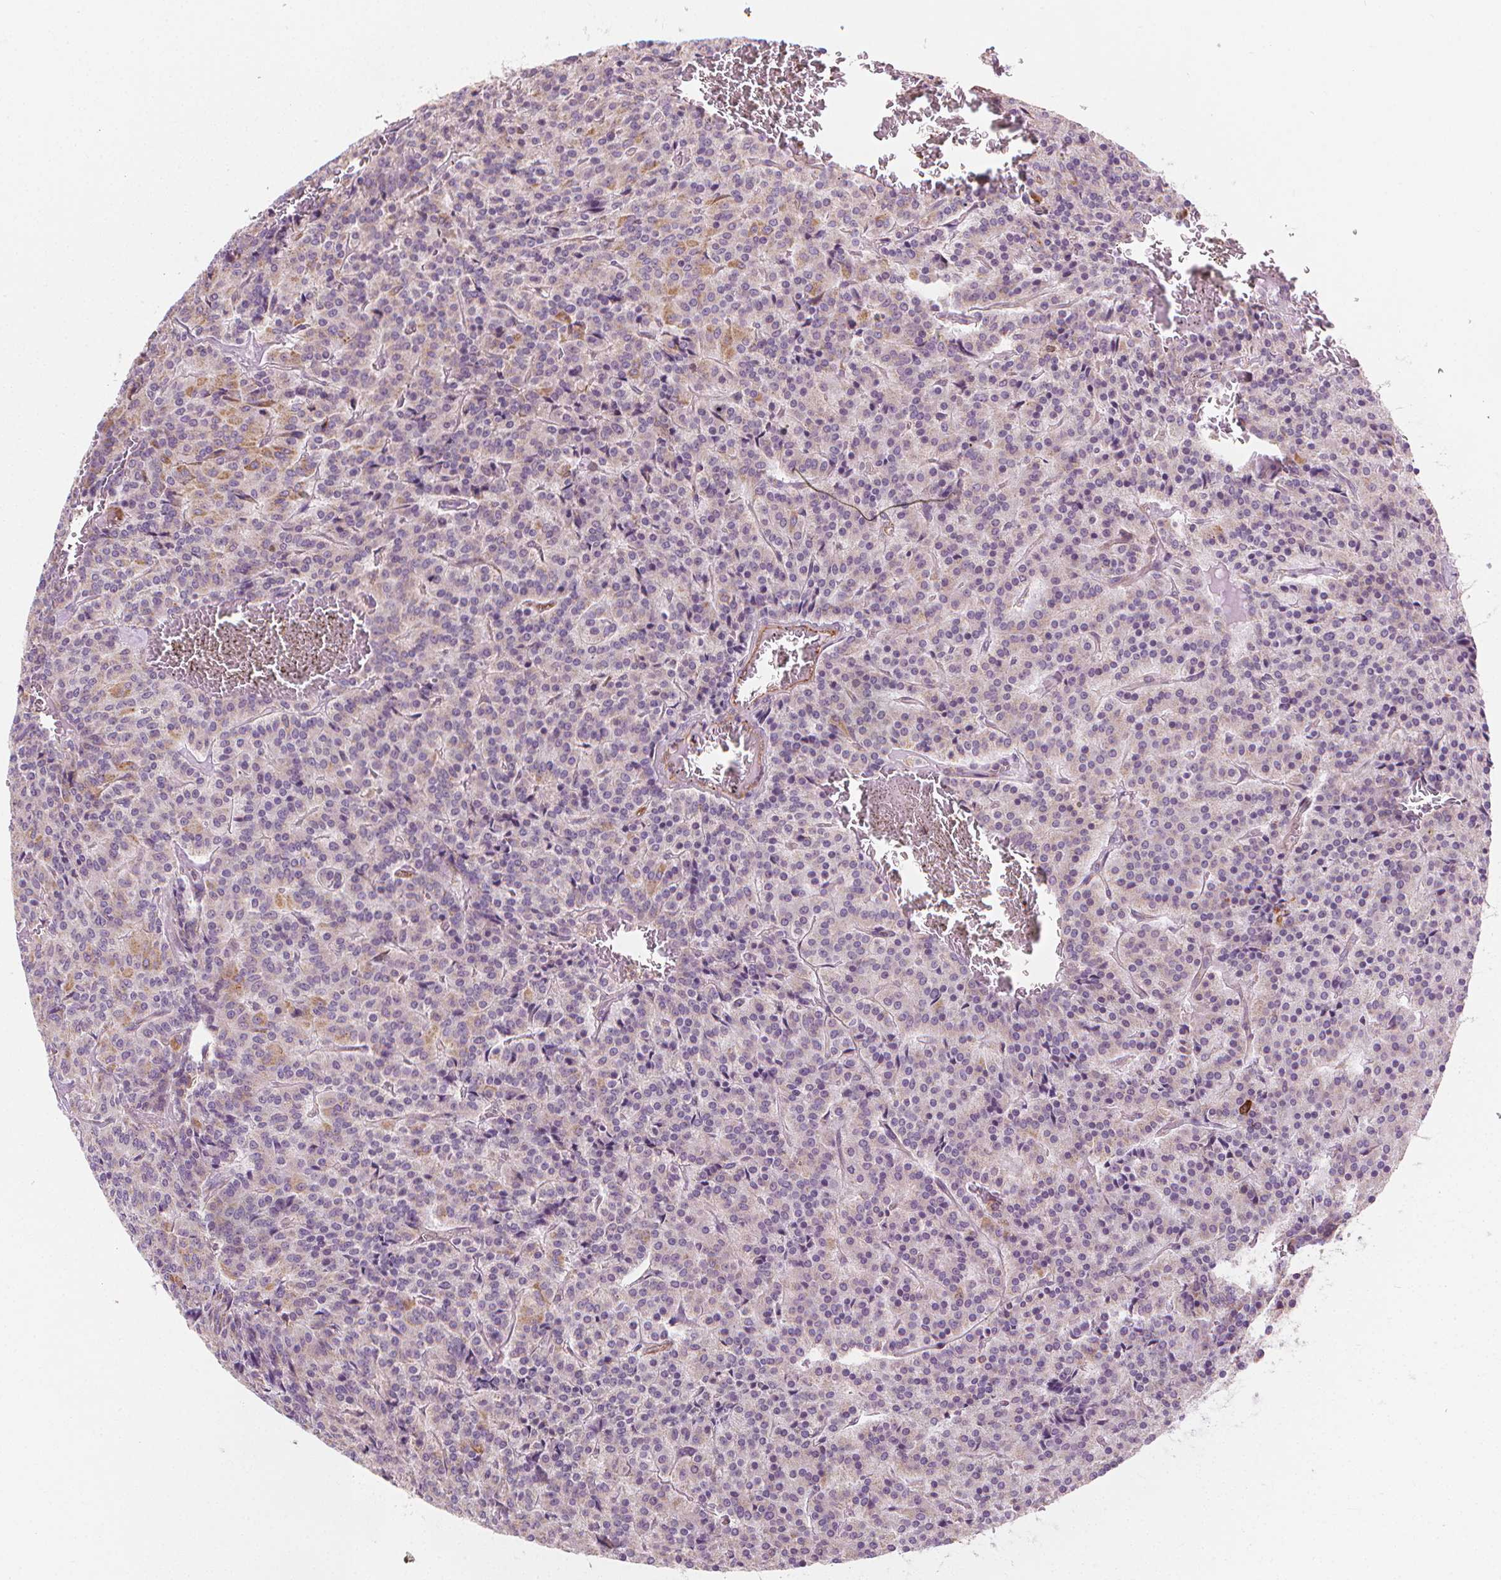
{"staining": {"intensity": "weak", "quantity": "<25%", "location": "cytoplasmic/membranous"}, "tissue": "carcinoid", "cell_type": "Tumor cells", "image_type": "cancer", "snomed": [{"axis": "morphology", "description": "Carcinoid, malignant, NOS"}, {"axis": "topography", "description": "Lung"}], "caption": "The micrograph reveals no significant staining in tumor cells of carcinoid.", "gene": "RAB20", "patient": {"sex": "male", "age": 70}}